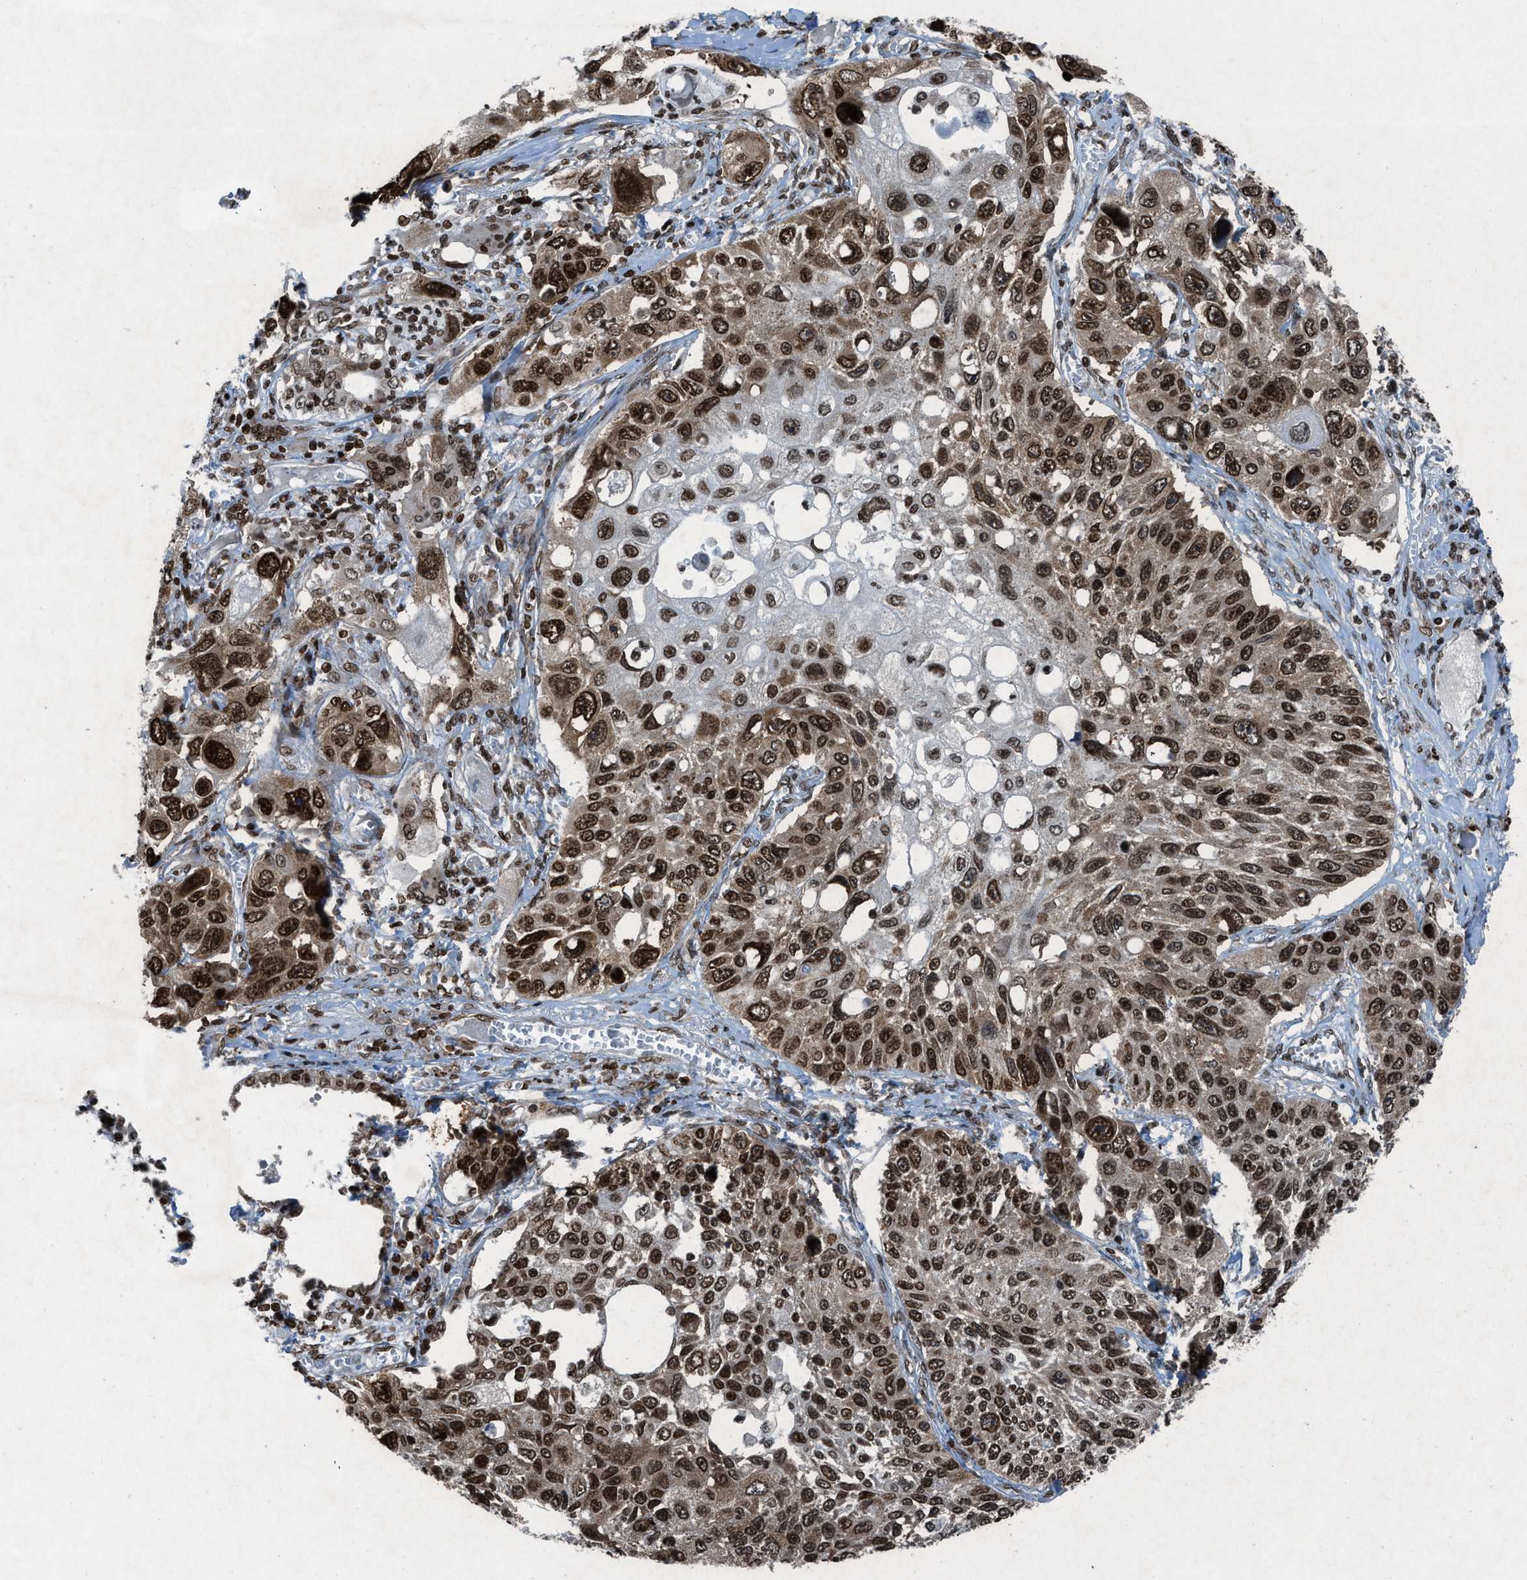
{"staining": {"intensity": "strong", "quantity": ">75%", "location": "nuclear"}, "tissue": "lung cancer", "cell_type": "Tumor cells", "image_type": "cancer", "snomed": [{"axis": "morphology", "description": "Squamous cell carcinoma, NOS"}, {"axis": "topography", "description": "Lung"}], "caption": "Brown immunohistochemical staining in lung squamous cell carcinoma shows strong nuclear staining in about >75% of tumor cells.", "gene": "NXF1", "patient": {"sex": "male", "age": 71}}